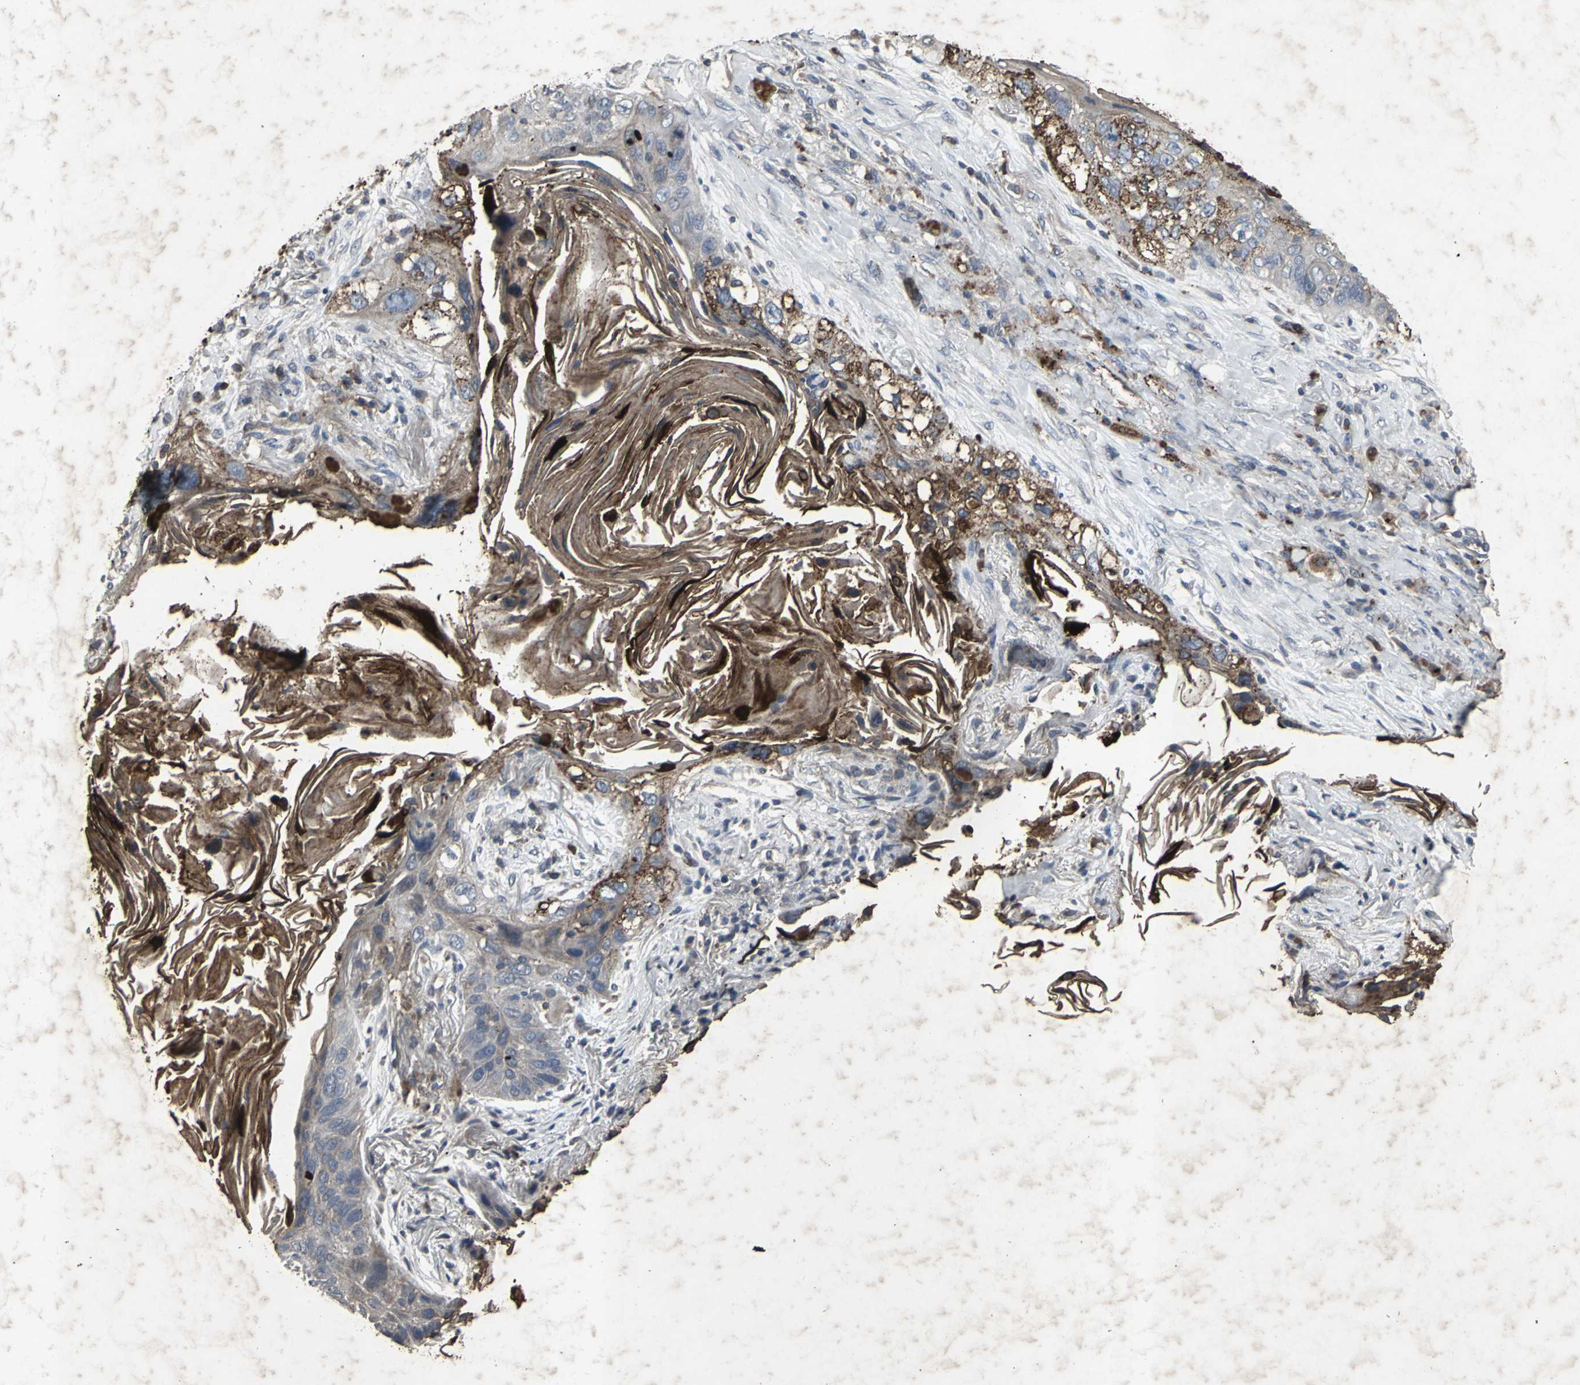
{"staining": {"intensity": "strong", "quantity": "25%-75%", "location": "cytoplasmic/membranous"}, "tissue": "lung cancer", "cell_type": "Tumor cells", "image_type": "cancer", "snomed": [{"axis": "morphology", "description": "Squamous cell carcinoma, NOS"}, {"axis": "topography", "description": "Lung"}], "caption": "Immunohistochemistry (IHC) staining of lung cancer, which reveals high levels of strong cytoplasmic/membranous positivity in approximately 25%-75% of tumor cells indicating strong cytoplasmic/membranous protein expression. The staining was performed using DAB (3,3'-diaminobenzidine) (brown) for protein detection and nuclei were counterstained in hematoxylin (blue).", "gene": "CCR9", "patient": {"sex": "female", "age": 67}}